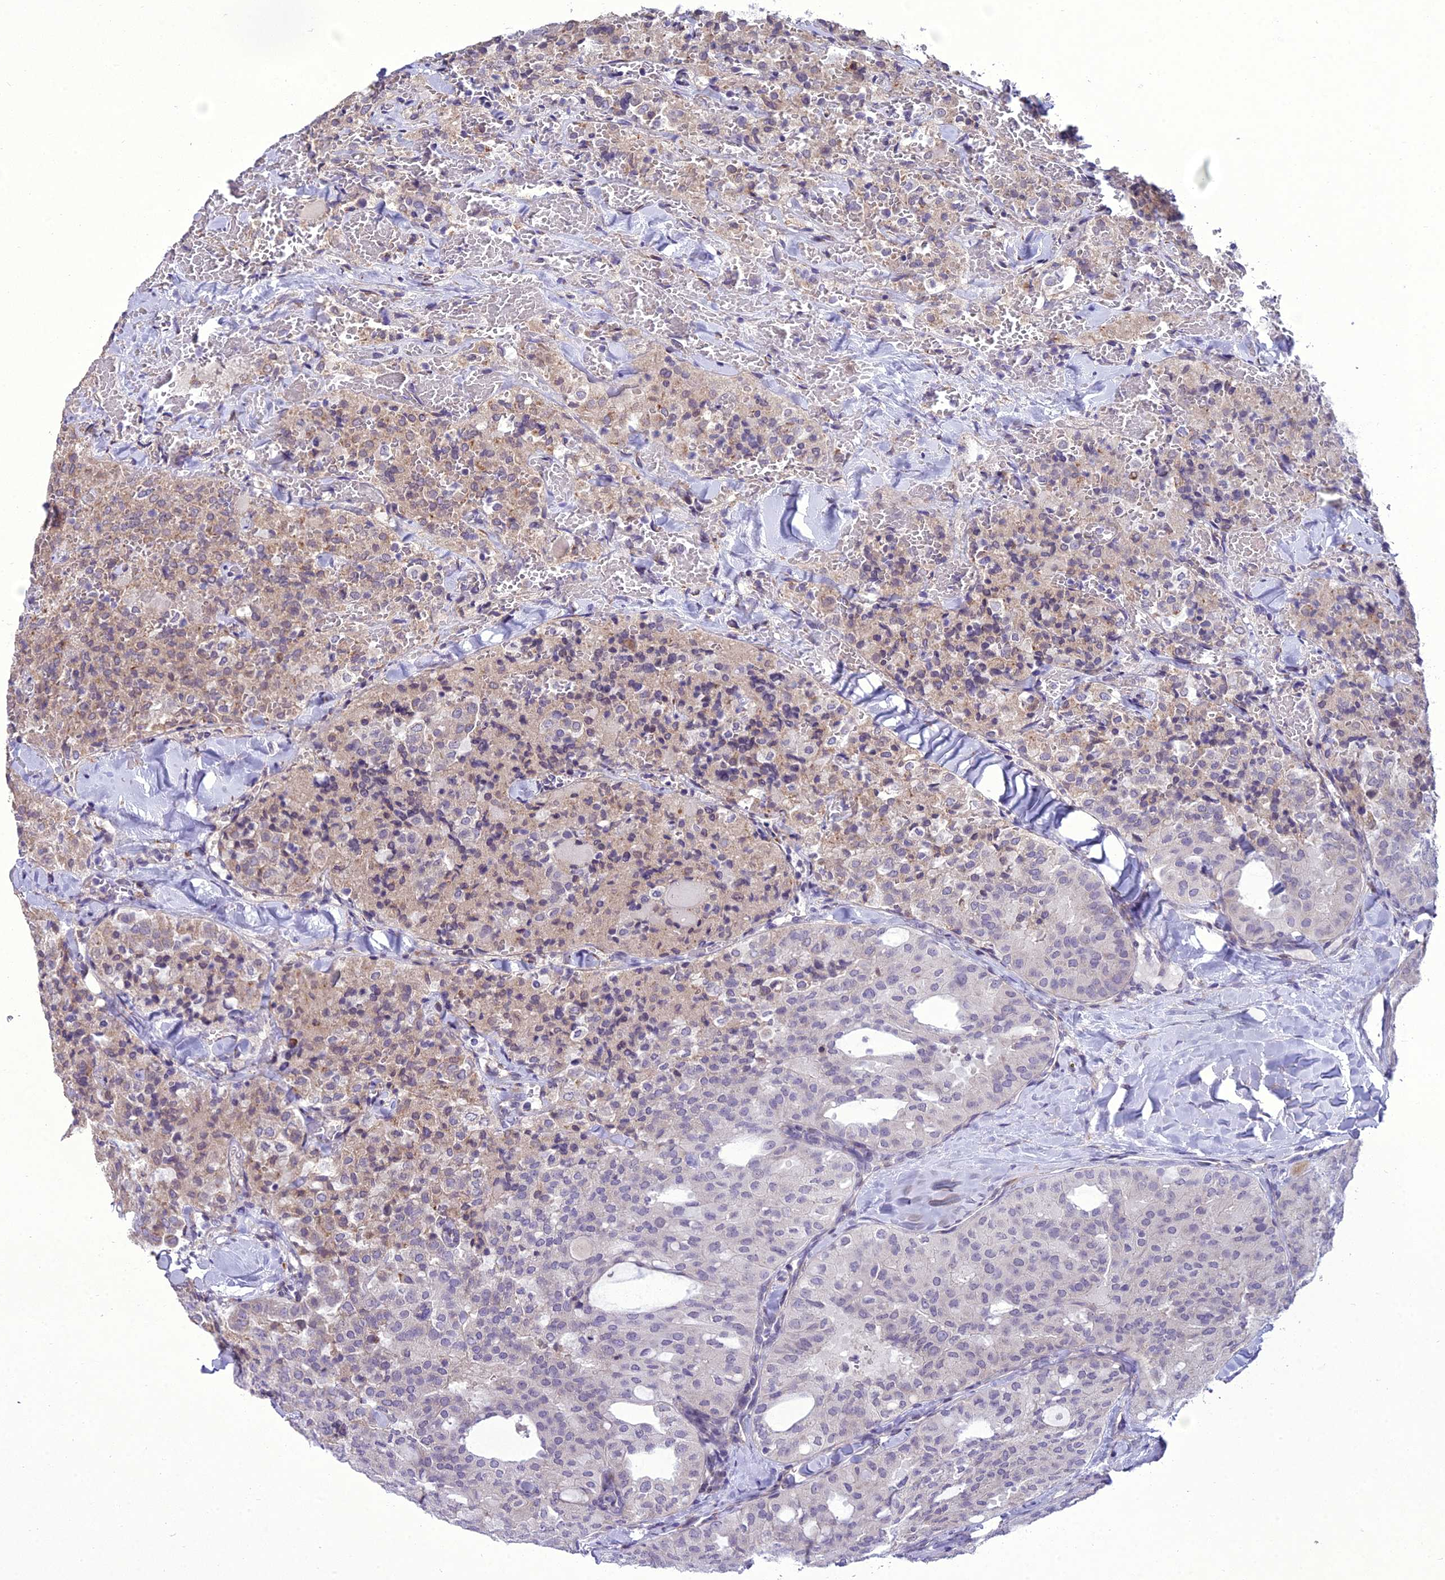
{"staining": {"intensity": "weak", "quantity": "<25%", "location": "cytoplasmic/membranous"}, "tissue": "thyroid cancer", "cell_type": "Tumor cells", "image_type": "cancer", "snomed": [{"axis": "morphology", "description": "Follicular adenoma carcinoma, NOS"}, {"axis": "topography", "description": "Thyroid gland"}], "caption": "This histopathology image is of thyroid cancer stained with IHC to label a protein in brown with the nuclei are counter-stained blue. There is no positivity in tumor cells. (Immunohistochemistry, brightfield microscopy, high magnification).", "gene": "NEURL2", "patient": {"sex": "male", "age": 75}}